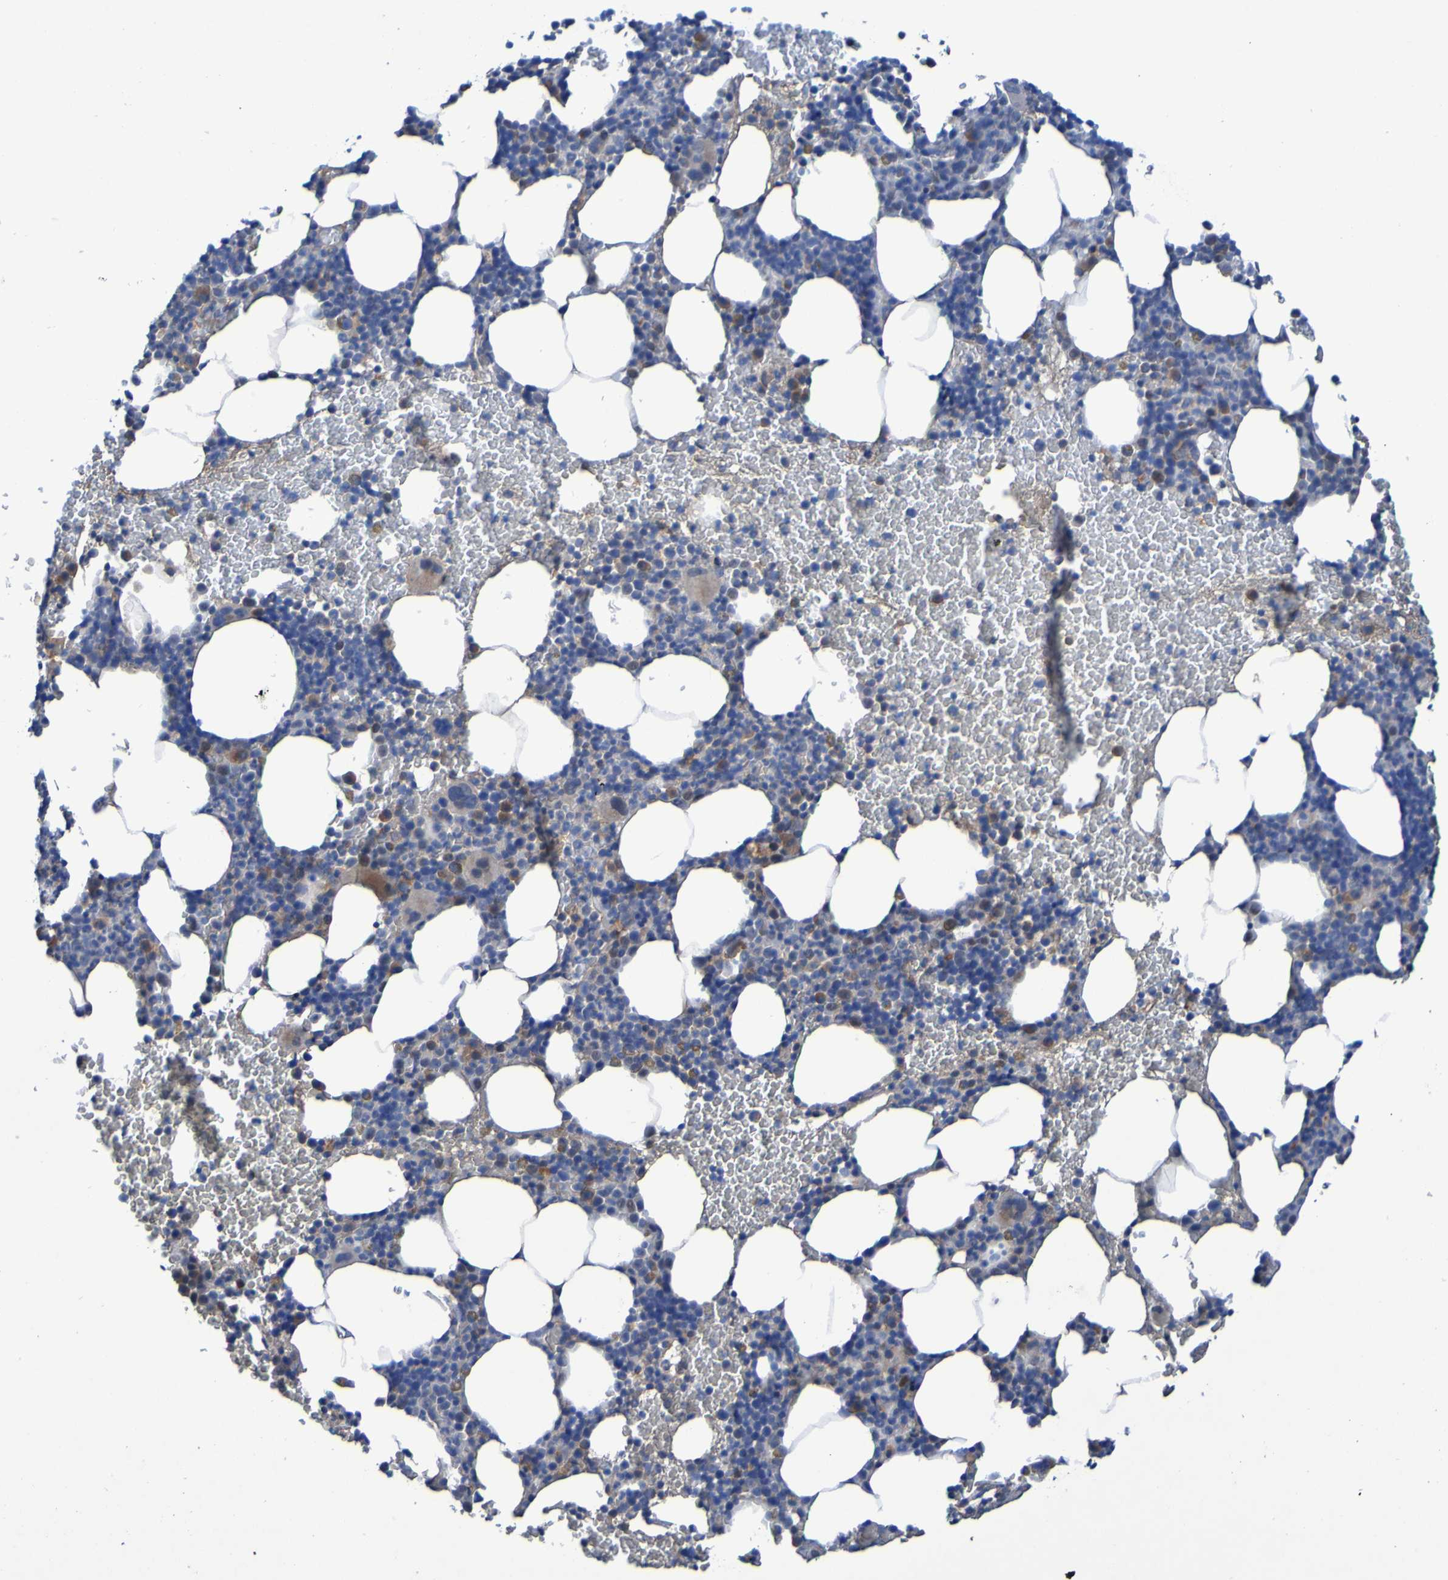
{"staining": {"intensity": "moderate", "quantity": "<25%", "location": "cytoplasmic/membranous"}, "tissue": "bone marrow", "cell_type": "Hematopoietic cells", "image_type": "normal", "snomed": [{"axis": "morphology", "description": "Normal tissue, NOS"}, {"axis": "morphology", "description": "Inflammation, NOS"}, {"axis": "topography", "description": "Bone marrow"}], "caption": "High-magnification brightfield microscopy of benign bone marrow stained with DAB (brown) and counterstained with hematoxylin (blue). hematopoietic cells exhibit moderate cytoplasmic/membranous expression is present in about<25% of cells.", "gene": "ARHGEF16", "patient": {"sex": "female", "age": 70}}